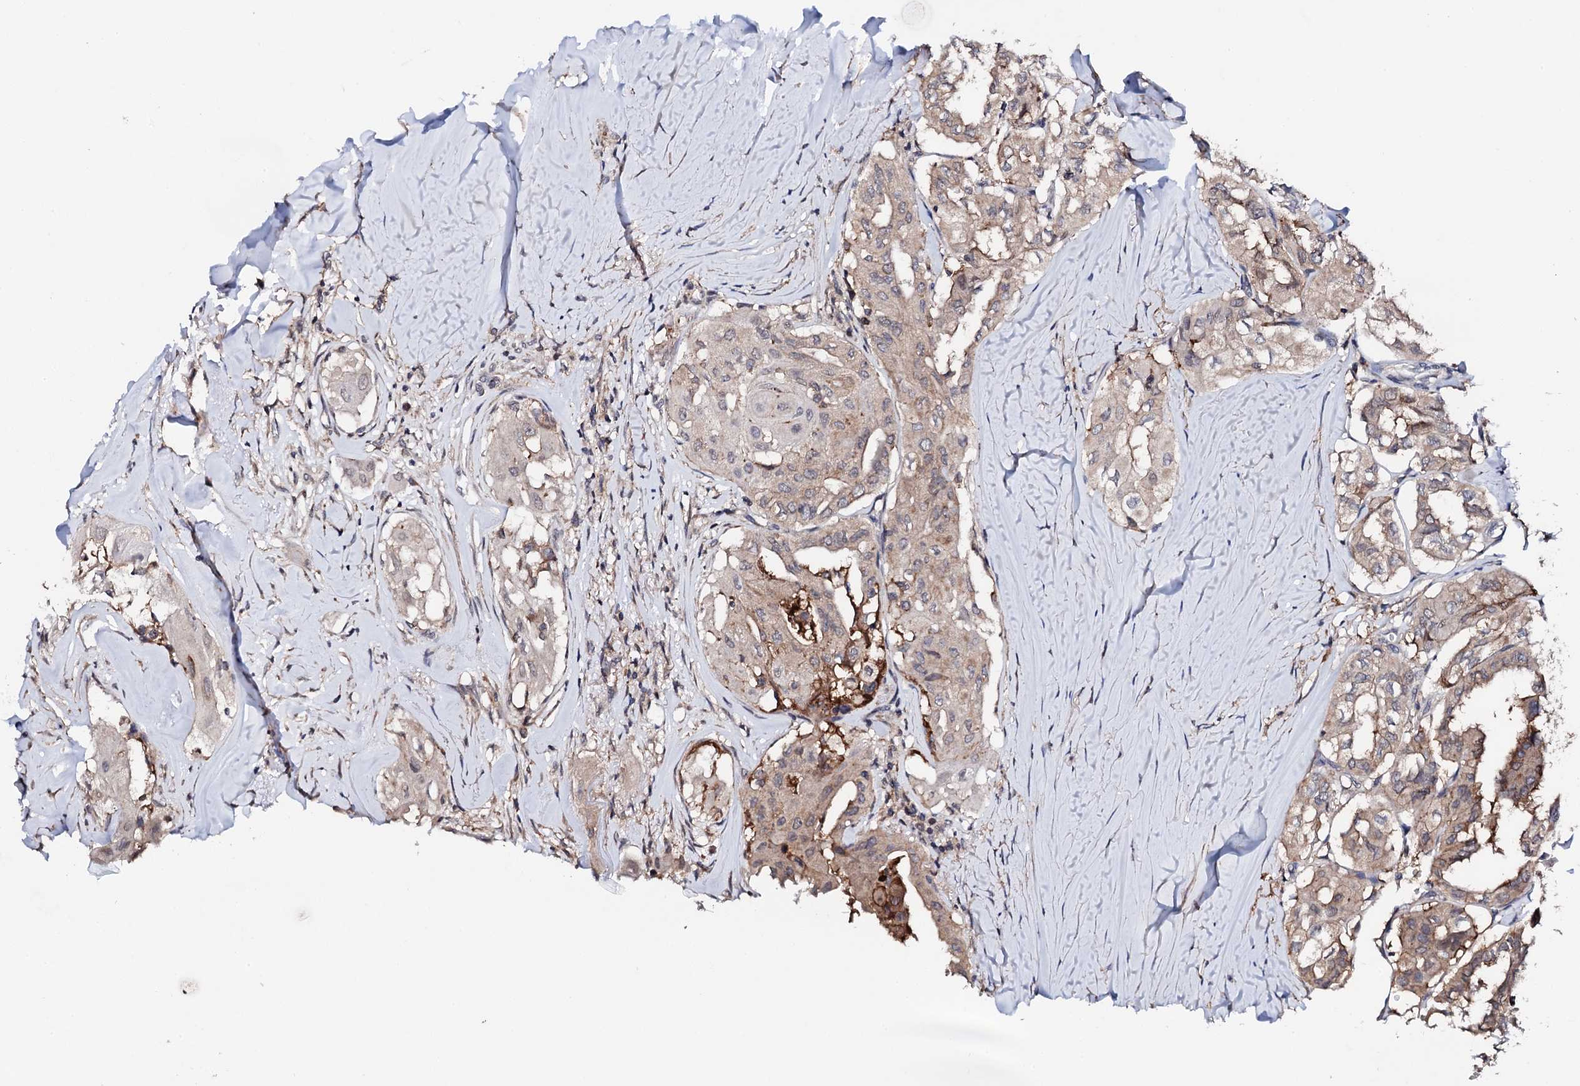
{"staining": {"intensity": "weak", "quantity": "<25%", "location": "cytoplasmic/membranous"}, "tissue": "thyroid cancer", "cell_type": "Tumor cells", "image_type": "cancer", "snomed": [{"axis": "morphology", "description": "Papillary adenocarcinoma, NOS"}, {"axis": "topography", "description": "Thyroid gland"}], "caption": "Immunohistochemistry (IHC) of human papillary adenocarcinoma (thyroid) exhibits no positivity in tumor cells.", "gene": "EDC3", "patient": {"sex": "female", "age": 59}}